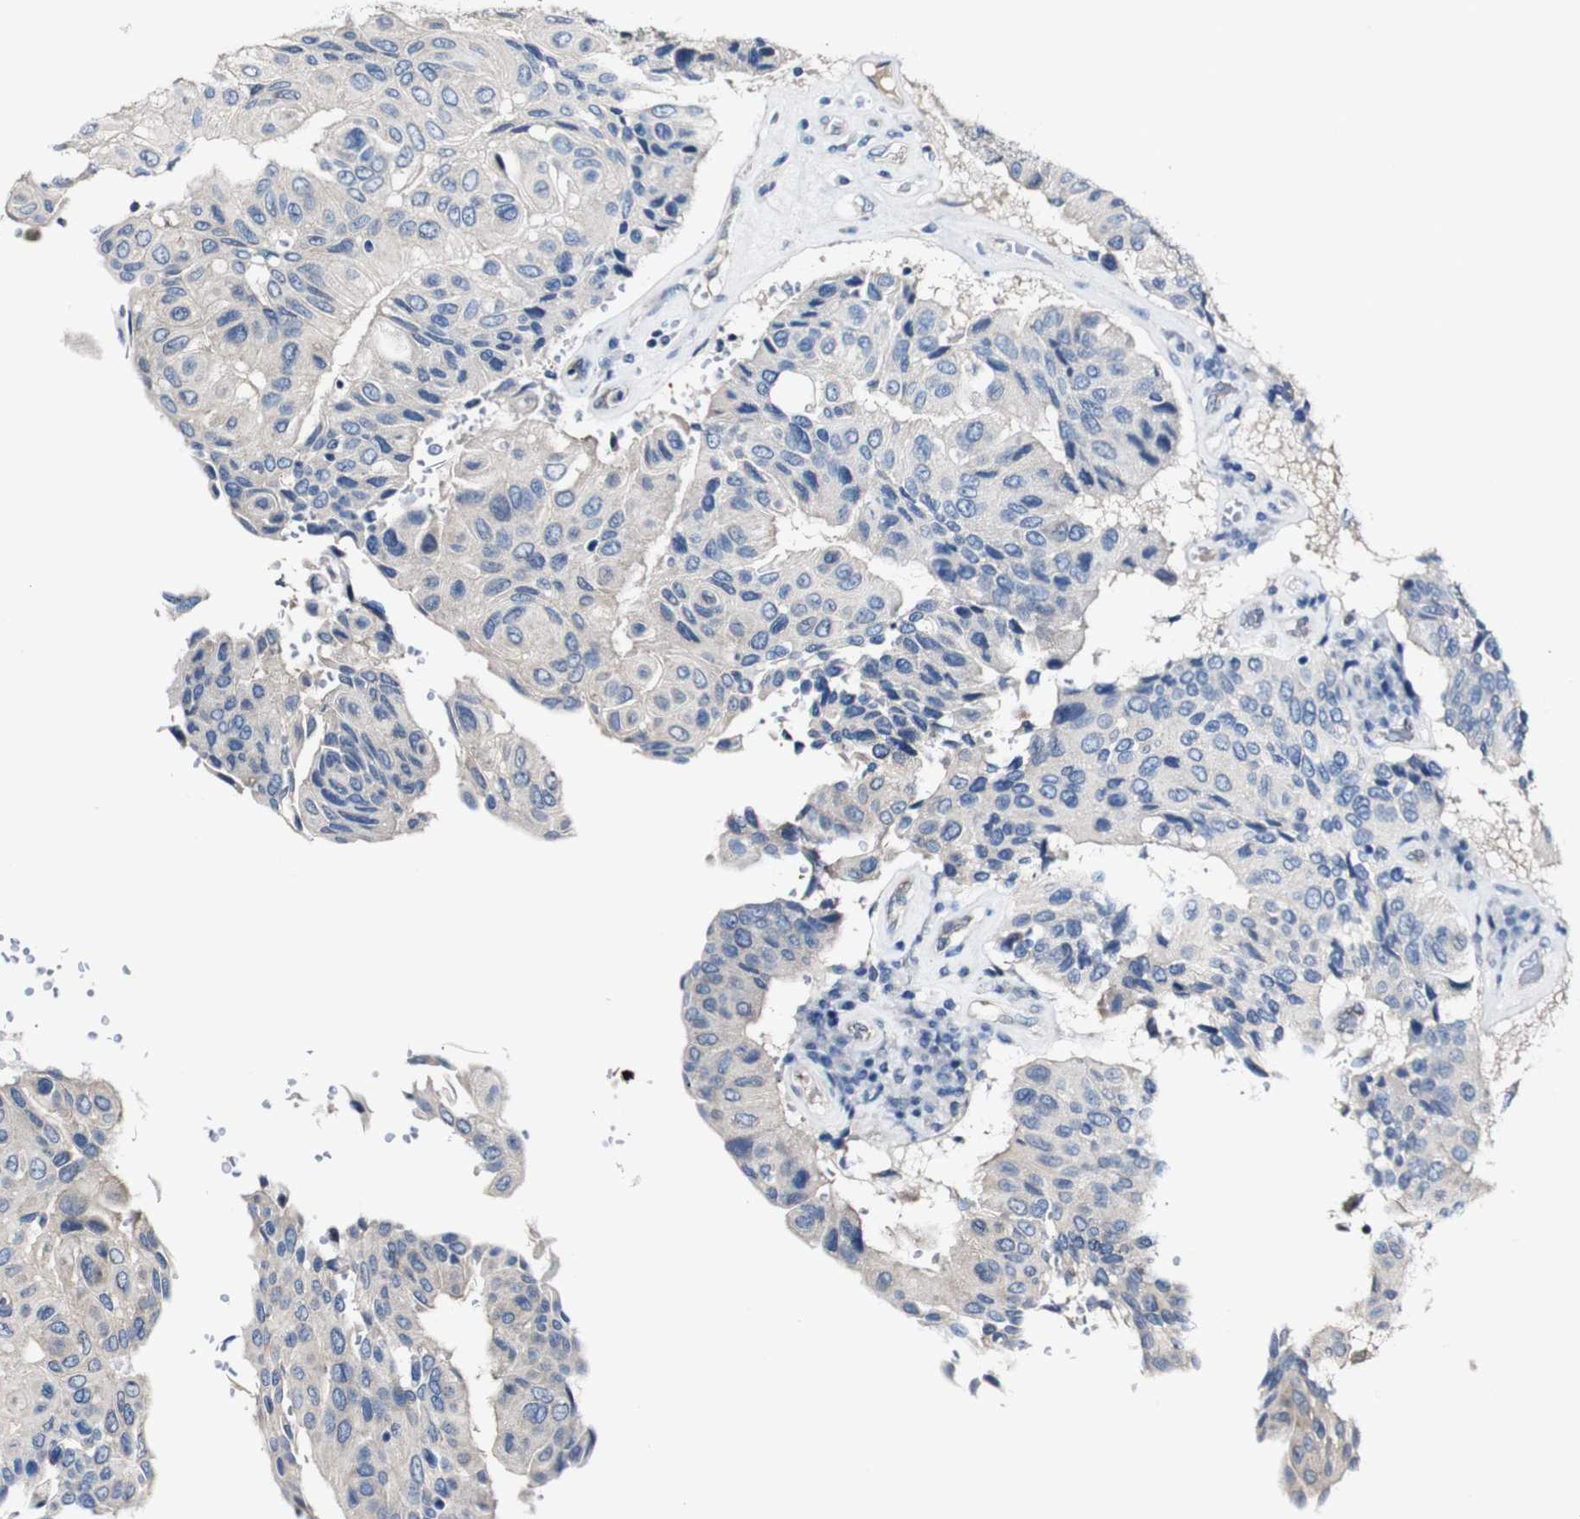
{"staining": {"intensity": "negative", "quantity": "none", "location": "none"}, "tissue": "urothelial cancer", "cell_type": "Tumor cells", "image_type": "cancer", "snomed": [{"axis": "morphology", "description": "Urothelial carcinoma, High grade"}, {"axis": "topography", "description": "Urinary bladder"}], "caption": "Tumor cells are negative for brown protein staining in high-grade urothelial carcinoma.", "gene": "GRAMD1A", "patient": {"sex": "male", "age": 66}}